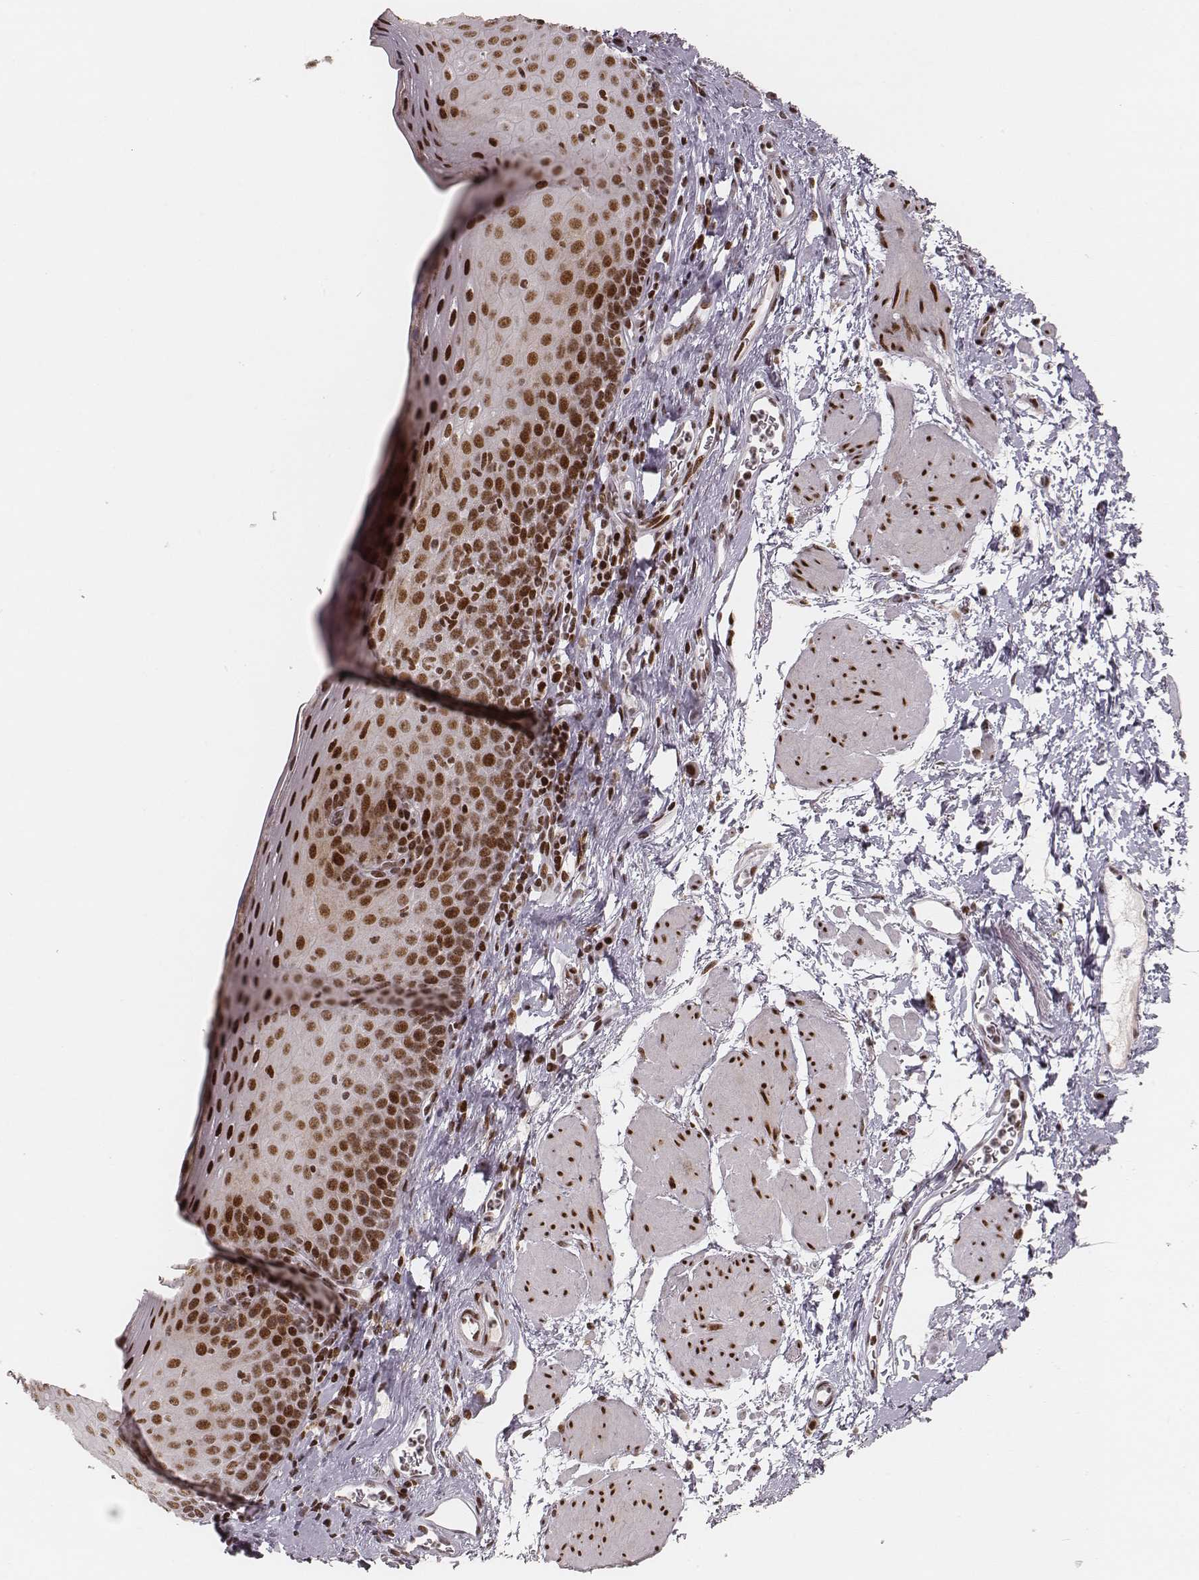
{"staining": {"intensity": "strong", "quantity": ">75%", "location": "nuclear"}, "tissue": "esophagus", "cell_type": "Squamous epithelial cells", "image_type": "normal", "snomed": [{"axis": "morphology", "description": "Normal tissue, NOS"}, {"axis": "topography", "description": "Esophagus"}], "caption": "Esophagus stained with DAB IHC exhibits high levels of strong nuclear expression in approximately >75% of squamous epithelial cells.", "gene": "HNRNPC", "patient": {"sex": "female", "age": 64}}